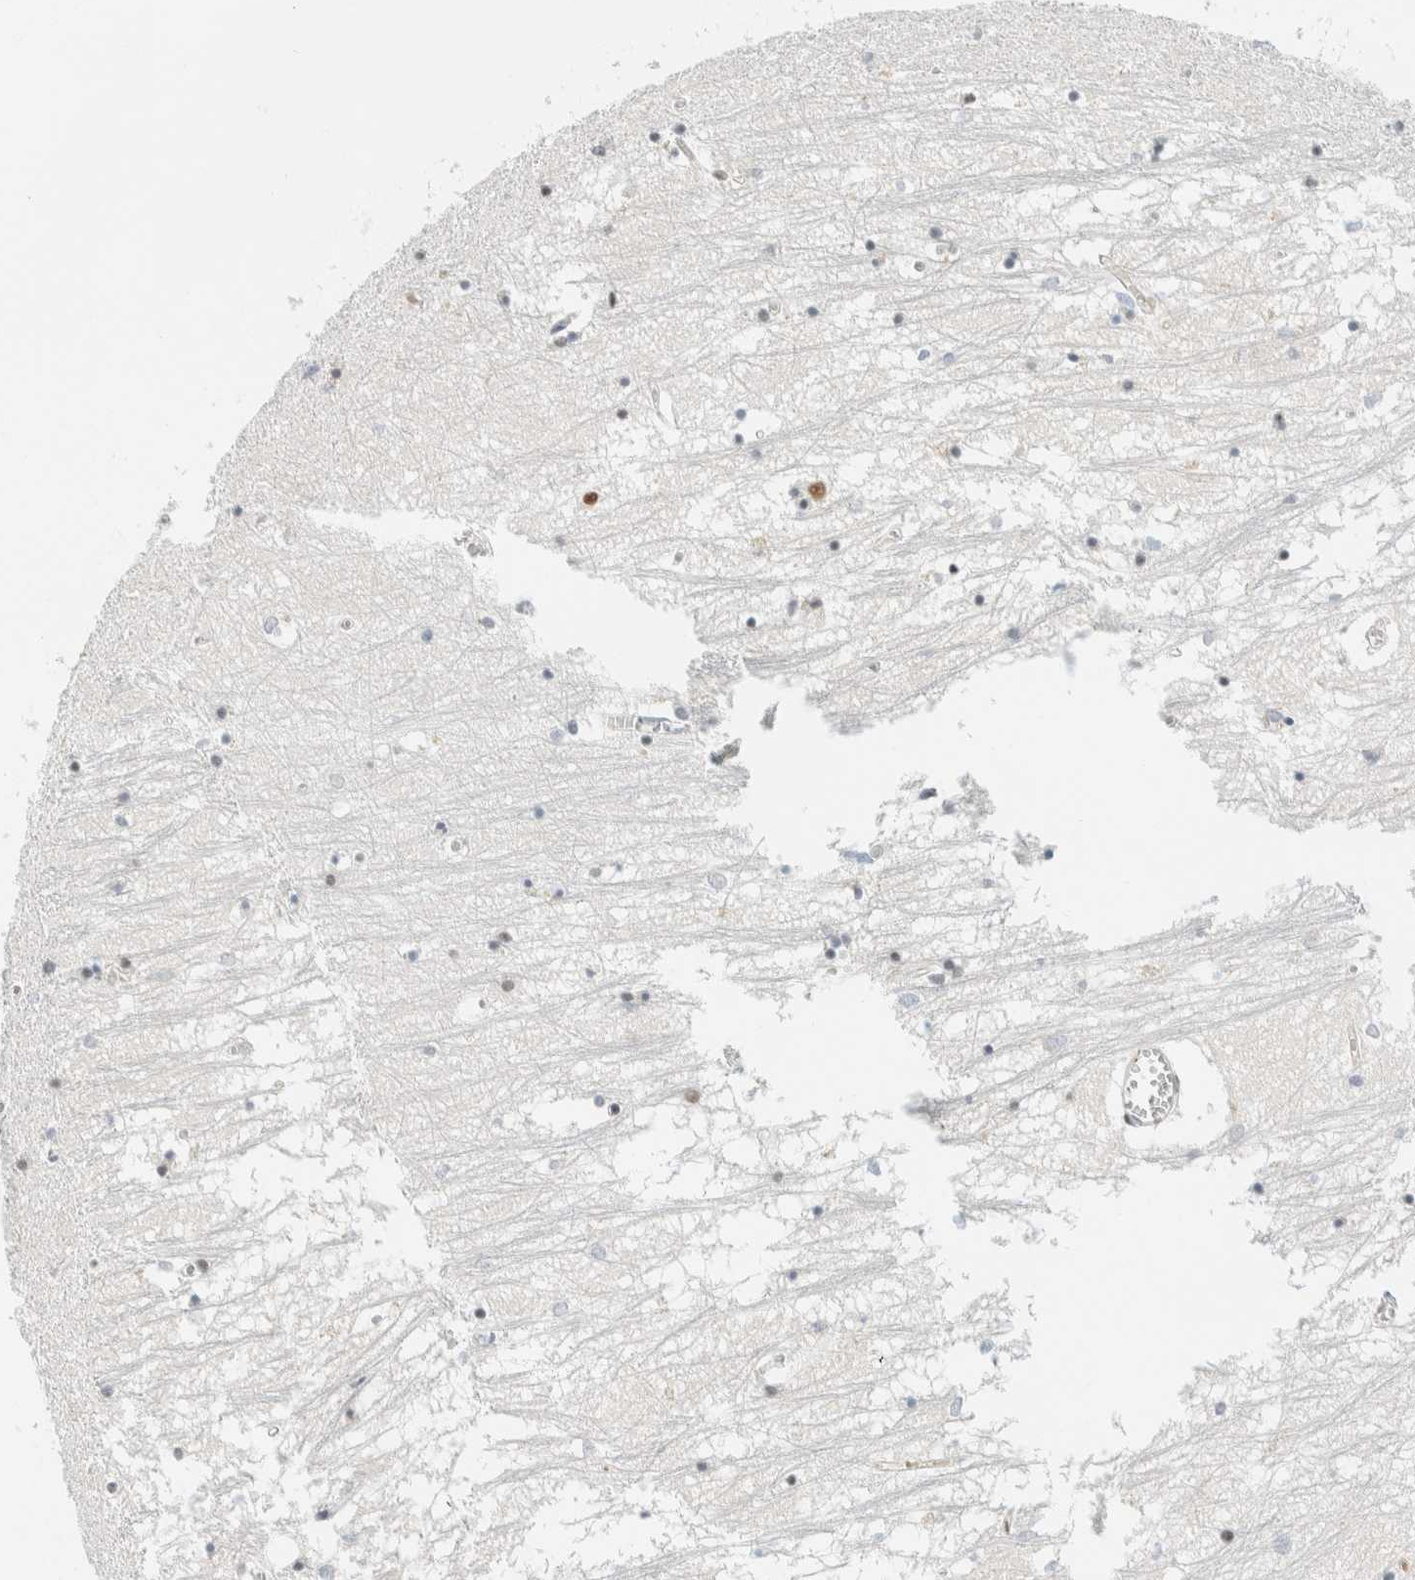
{"staining": {"intensity": "negative", "quantity": "none", "location": "none"}, "tissue": "hippocampus", "cell_type": "Glial cells", "image_type": "normal", "snomed": [{"axis": "morphology", "description": "Normal tissue, NOS"}, {"axis": "topography", "description": "Hippocampus"}], "caption": "Immunohistochemistry of benign hippocampus demonstrates no positivity in glial cells. (DAB (3,3'-diaminobenzidine) immunohistochemistry visualized using brightfield microscopy, high magnification).", "gene": "ZNF683", "patient": {"sex": "male", "age": 70}}